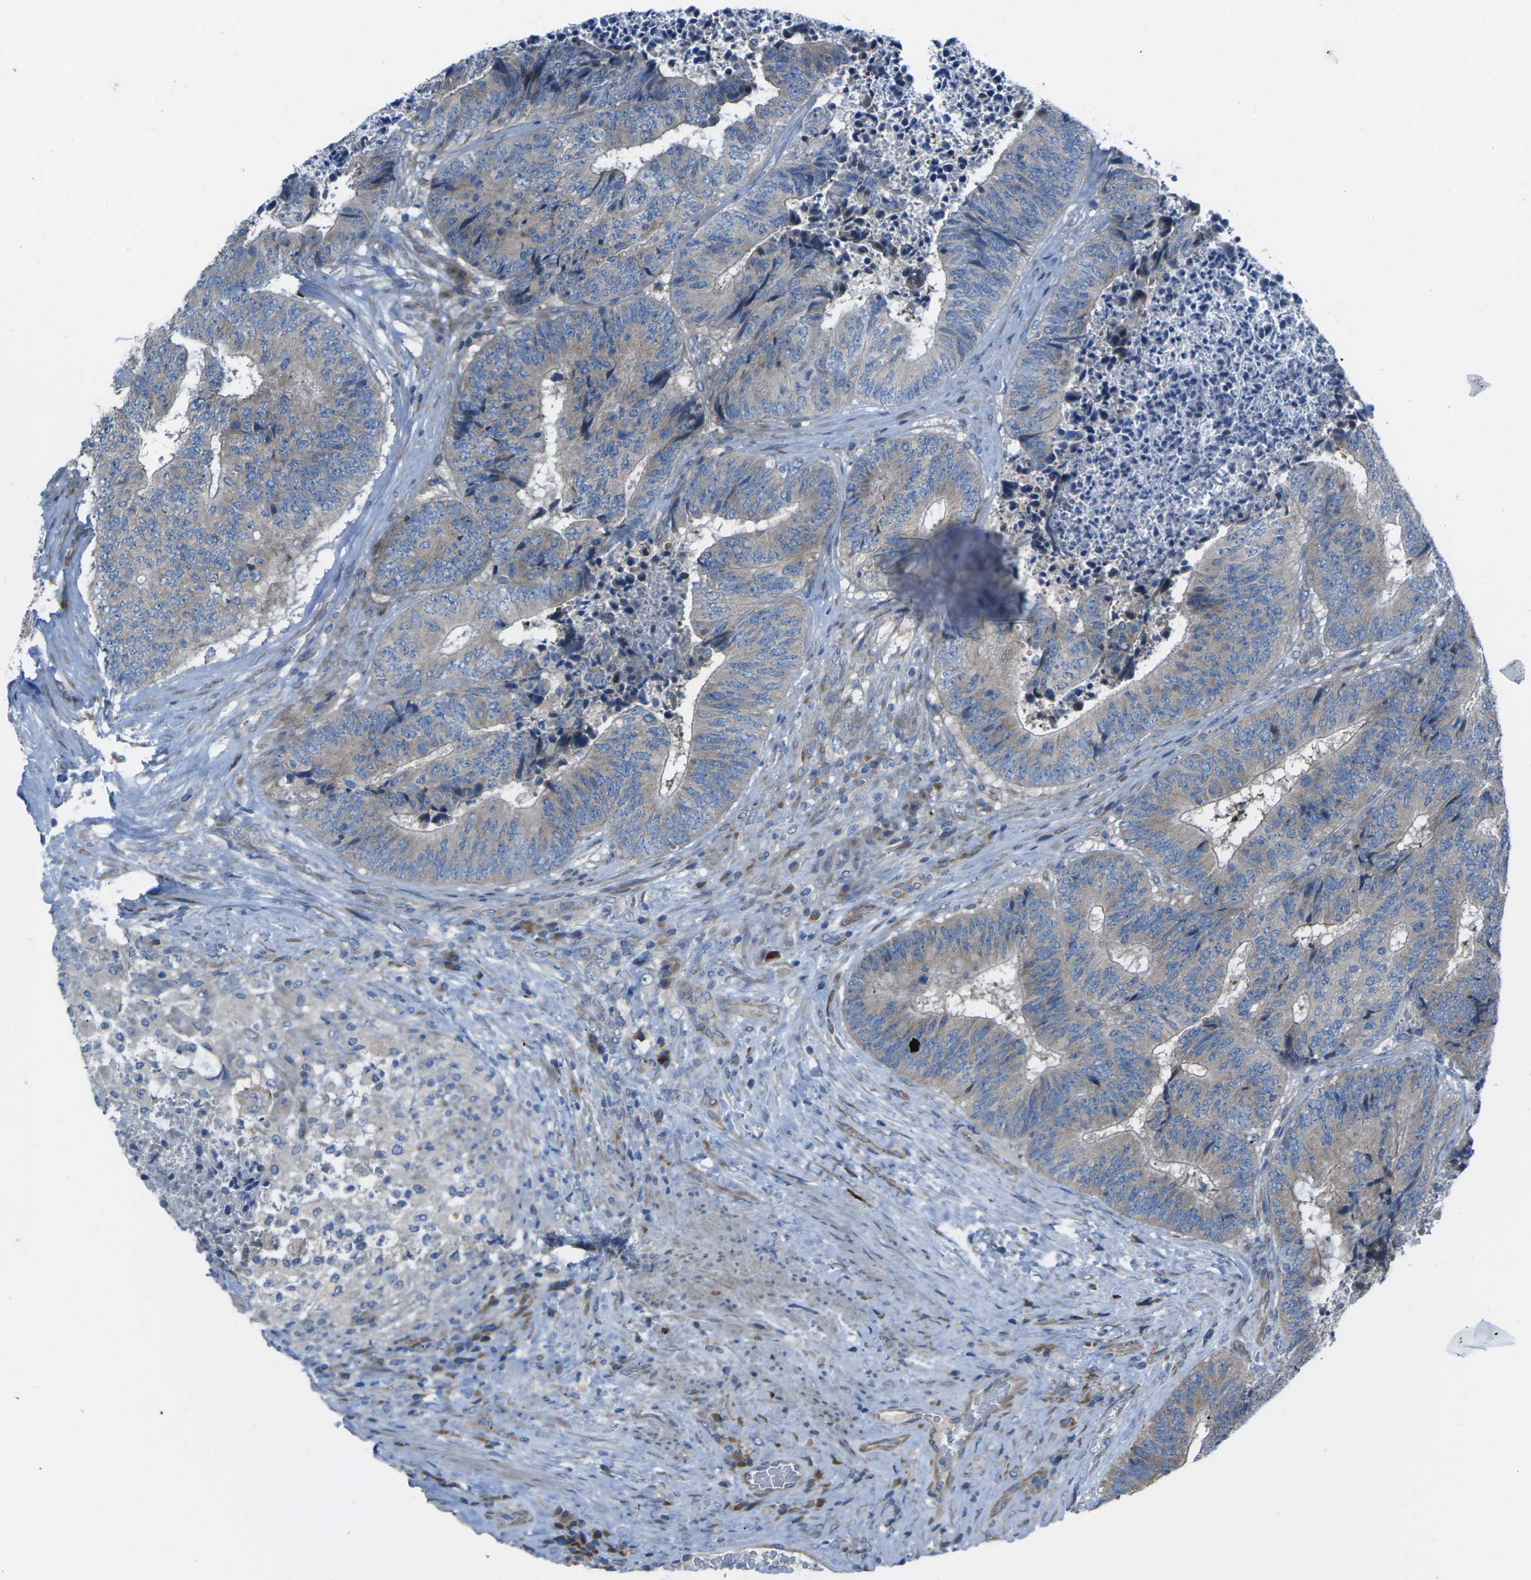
{"staining": {"intensity": "moderate", "quantity": "25%-75%", "location": "cytoplasmic/membranous"}, "tissue": "colorectal cancer", "cell_type": "Tumor cells", "image_type": "cancer", "snomed": [{"axis": "morphology", "description": "Adenocarcinoma, NOS"}, {"axis": "topography", "description": "Rectum"}], "caption": "Immunohistochemical staining of adenocarcinoma (colorectal) exhibits medium levels of moderate cytoplasmic/membranous expression in about 25%-75% of tumor cells.", "gene": "EDNRA", "patient": {"sex": "male", "age": 72}}